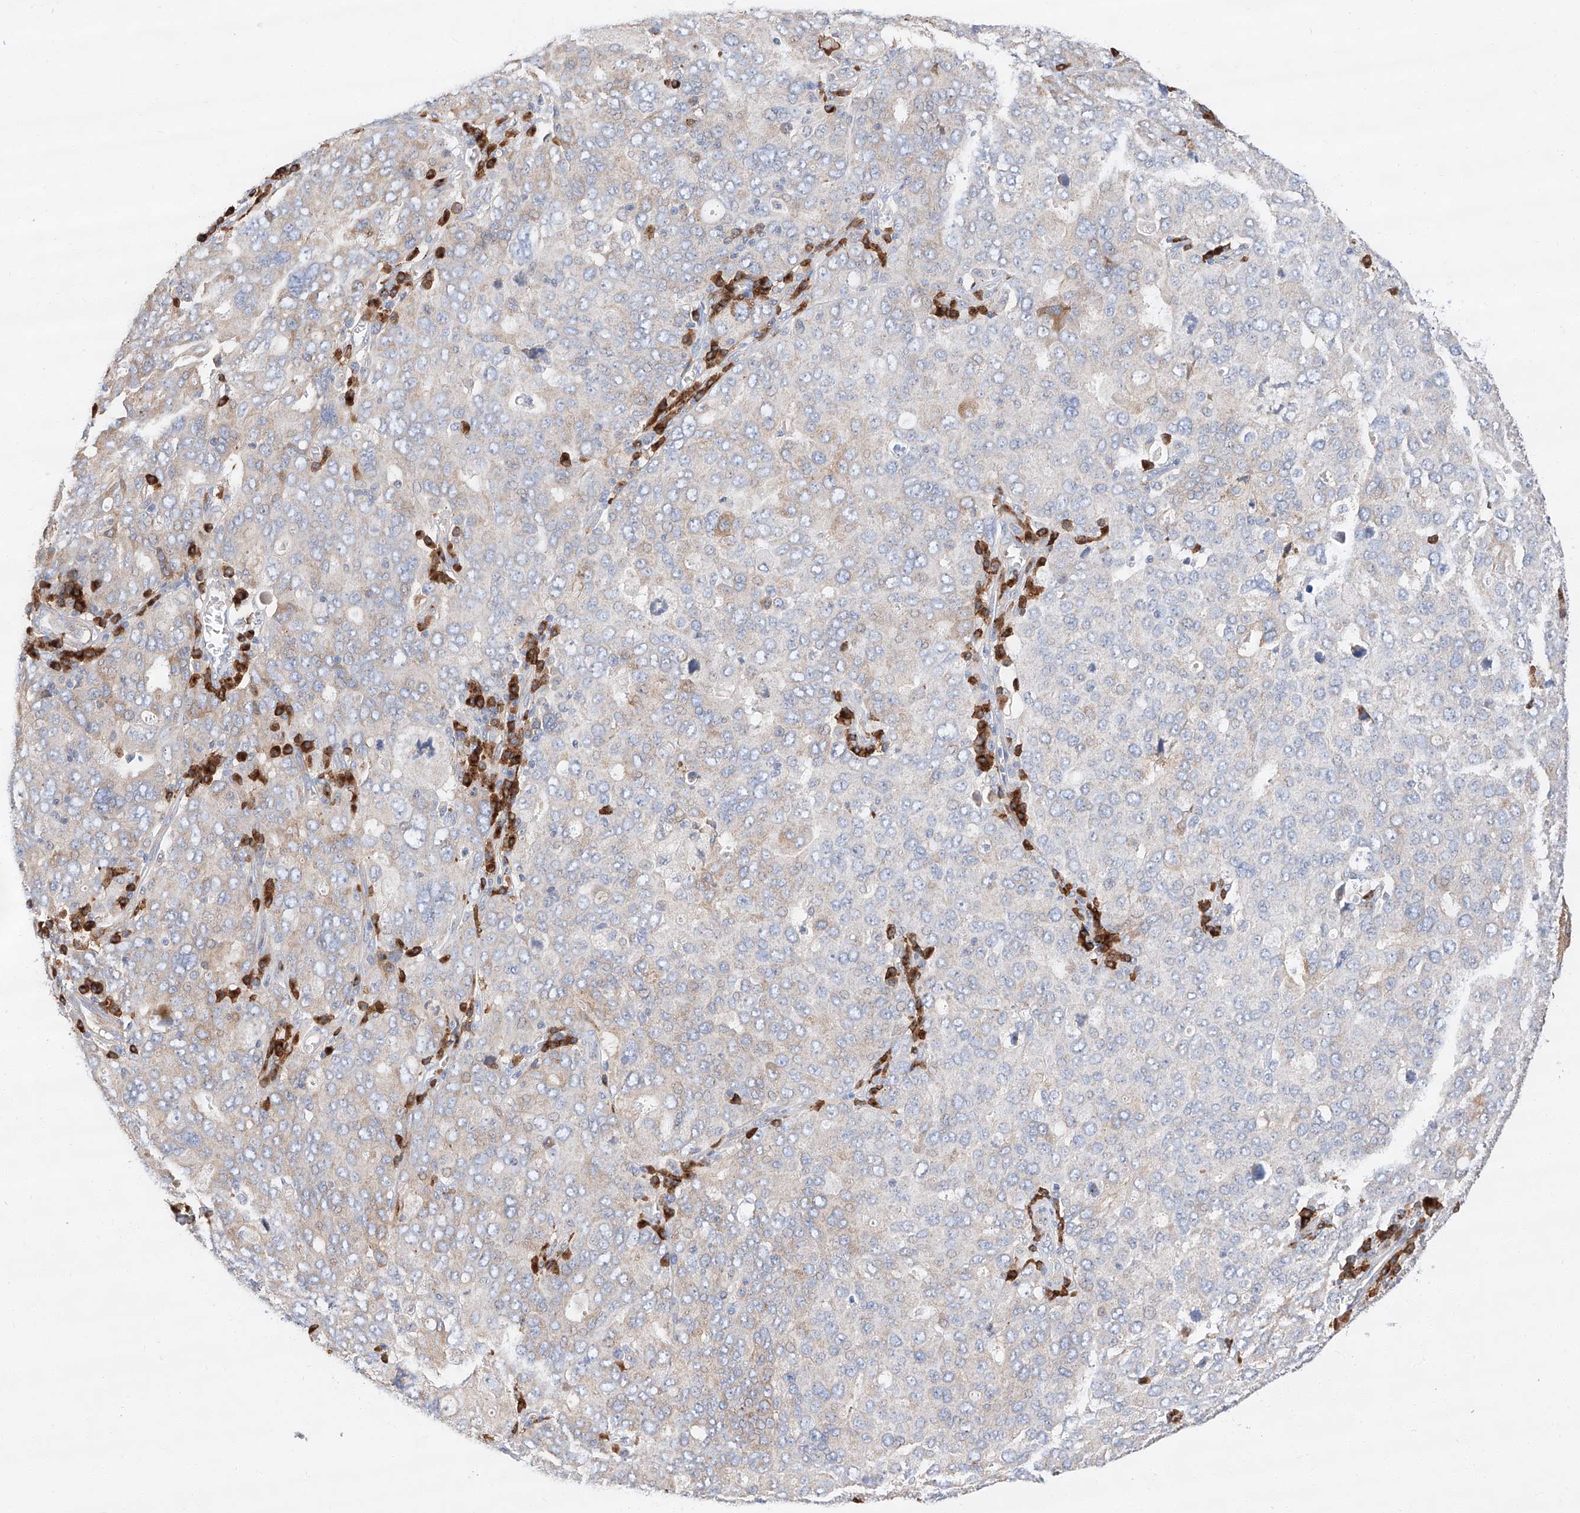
{"staining": {"intensity": "weak", "quantity": "25%-75%", "location": "cytoplasmic/membranous"}, "tissue": "ovarian cancer", "cell_type": "Tumor cells", "image_type": "cancer", "snomed": [{"axis": "morphology", "description": "Carcinoma, endometroid"}, {"axis": "topography", "description": "Ovary"}], "caption": "Immunohistochemistry (DAB) staining of ovarian endometroid carcinoma shows weak cytoplasmic/membranous protein staining in about 25%-75% of tumor cells.", "gene": "GLMN", "patient": {"sex": "female", "age": 62}}